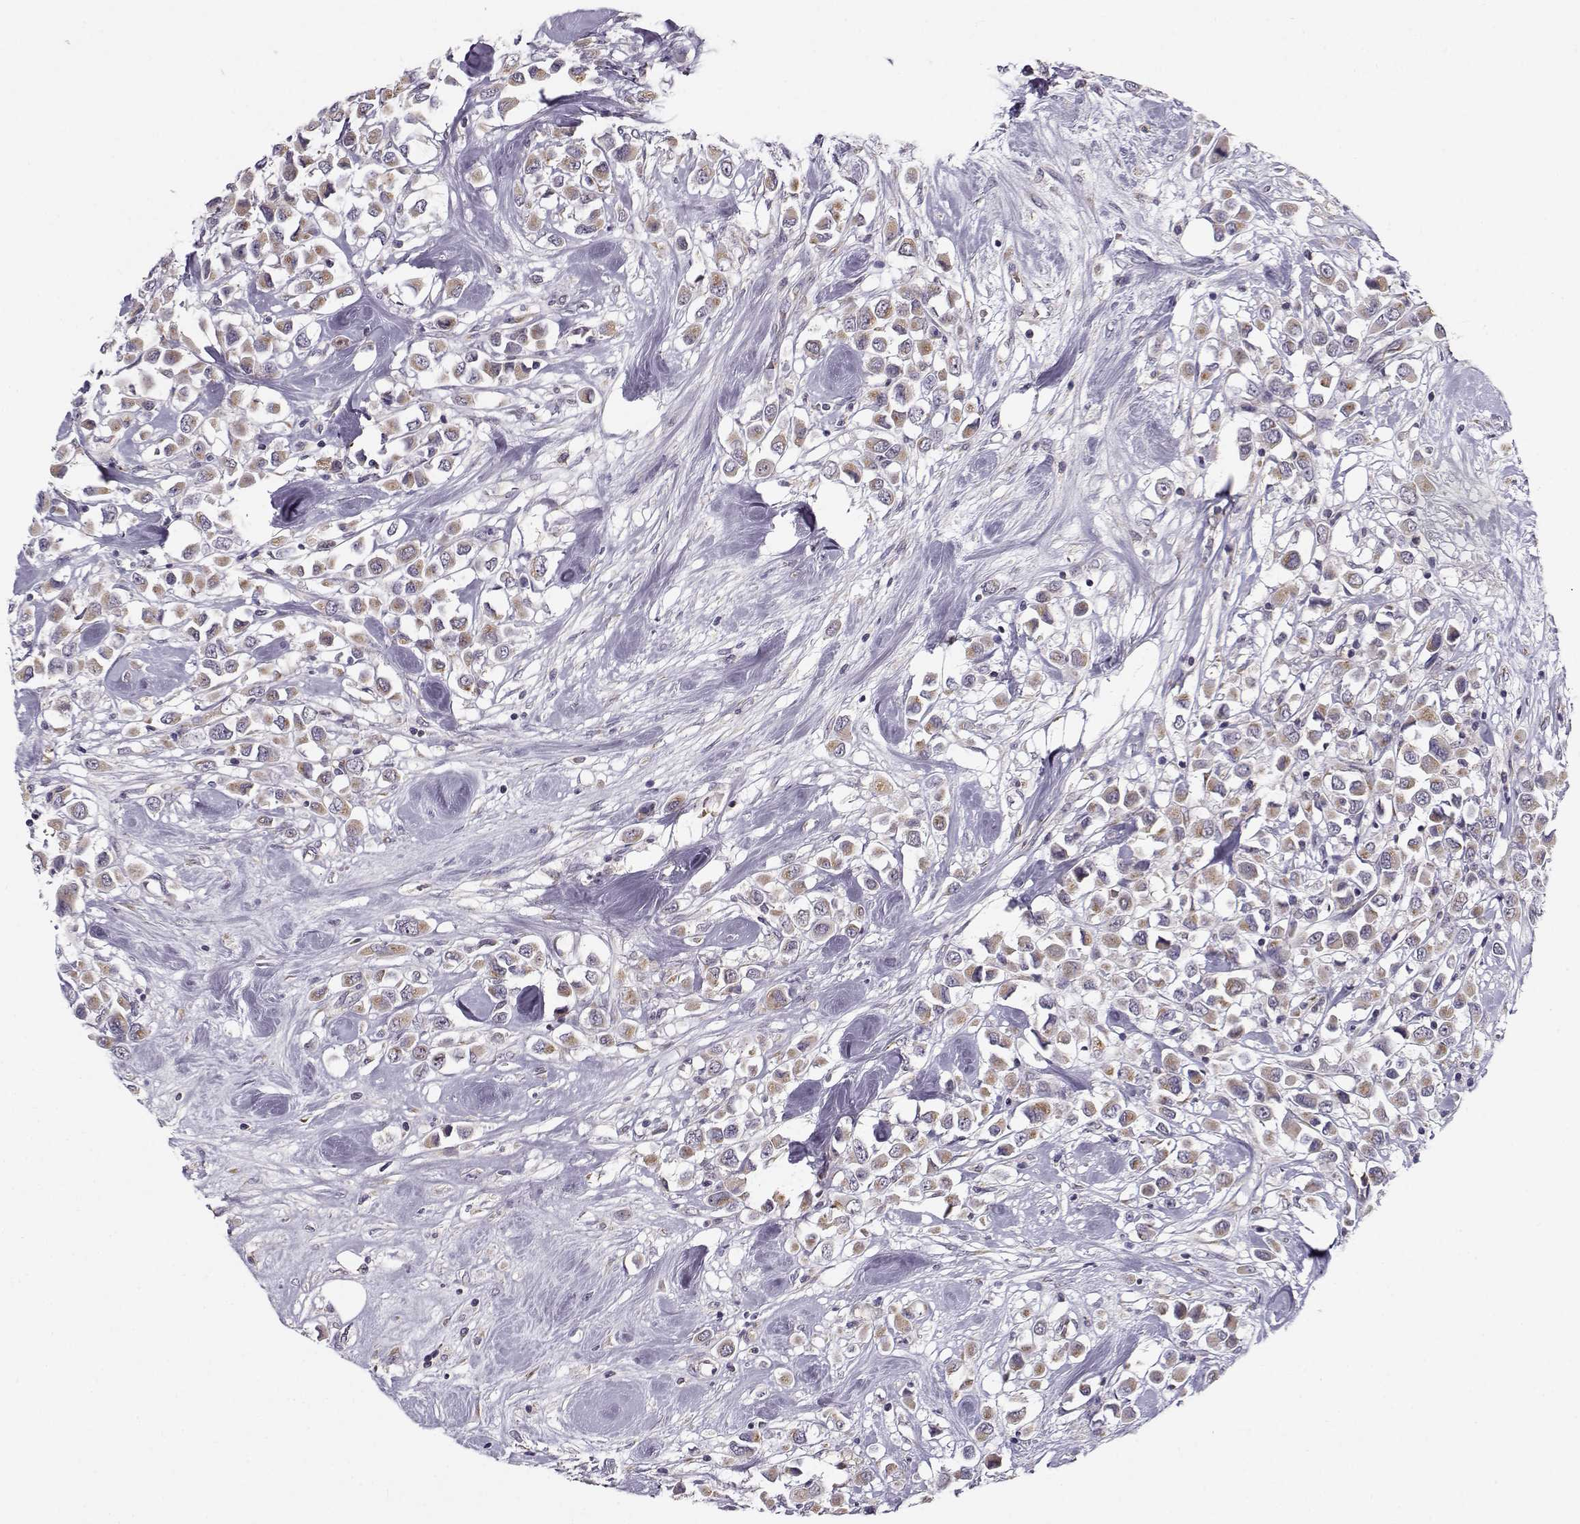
{"staining": {"intensity": "moderate", "quantity": ">75%", "location": "cytoplasmic/membranous"}, "tissue": "breast cancer", "cell_type": "Tumor cells", "image_type": "cancer", "snomed": [{"axis": "morphology", "description": "Duct carcinoma"}, {"axis": "topography", "description": "Breast"}], "caption": "The photomicrograph displays staining of invasive ductal carcinoma (breast), revealing moderate cytoplasmic/membranous protein staining (brown color) within tumor cells.", "gene": "SLC4A5", "patient": {"sex": "female", "age": 61}}